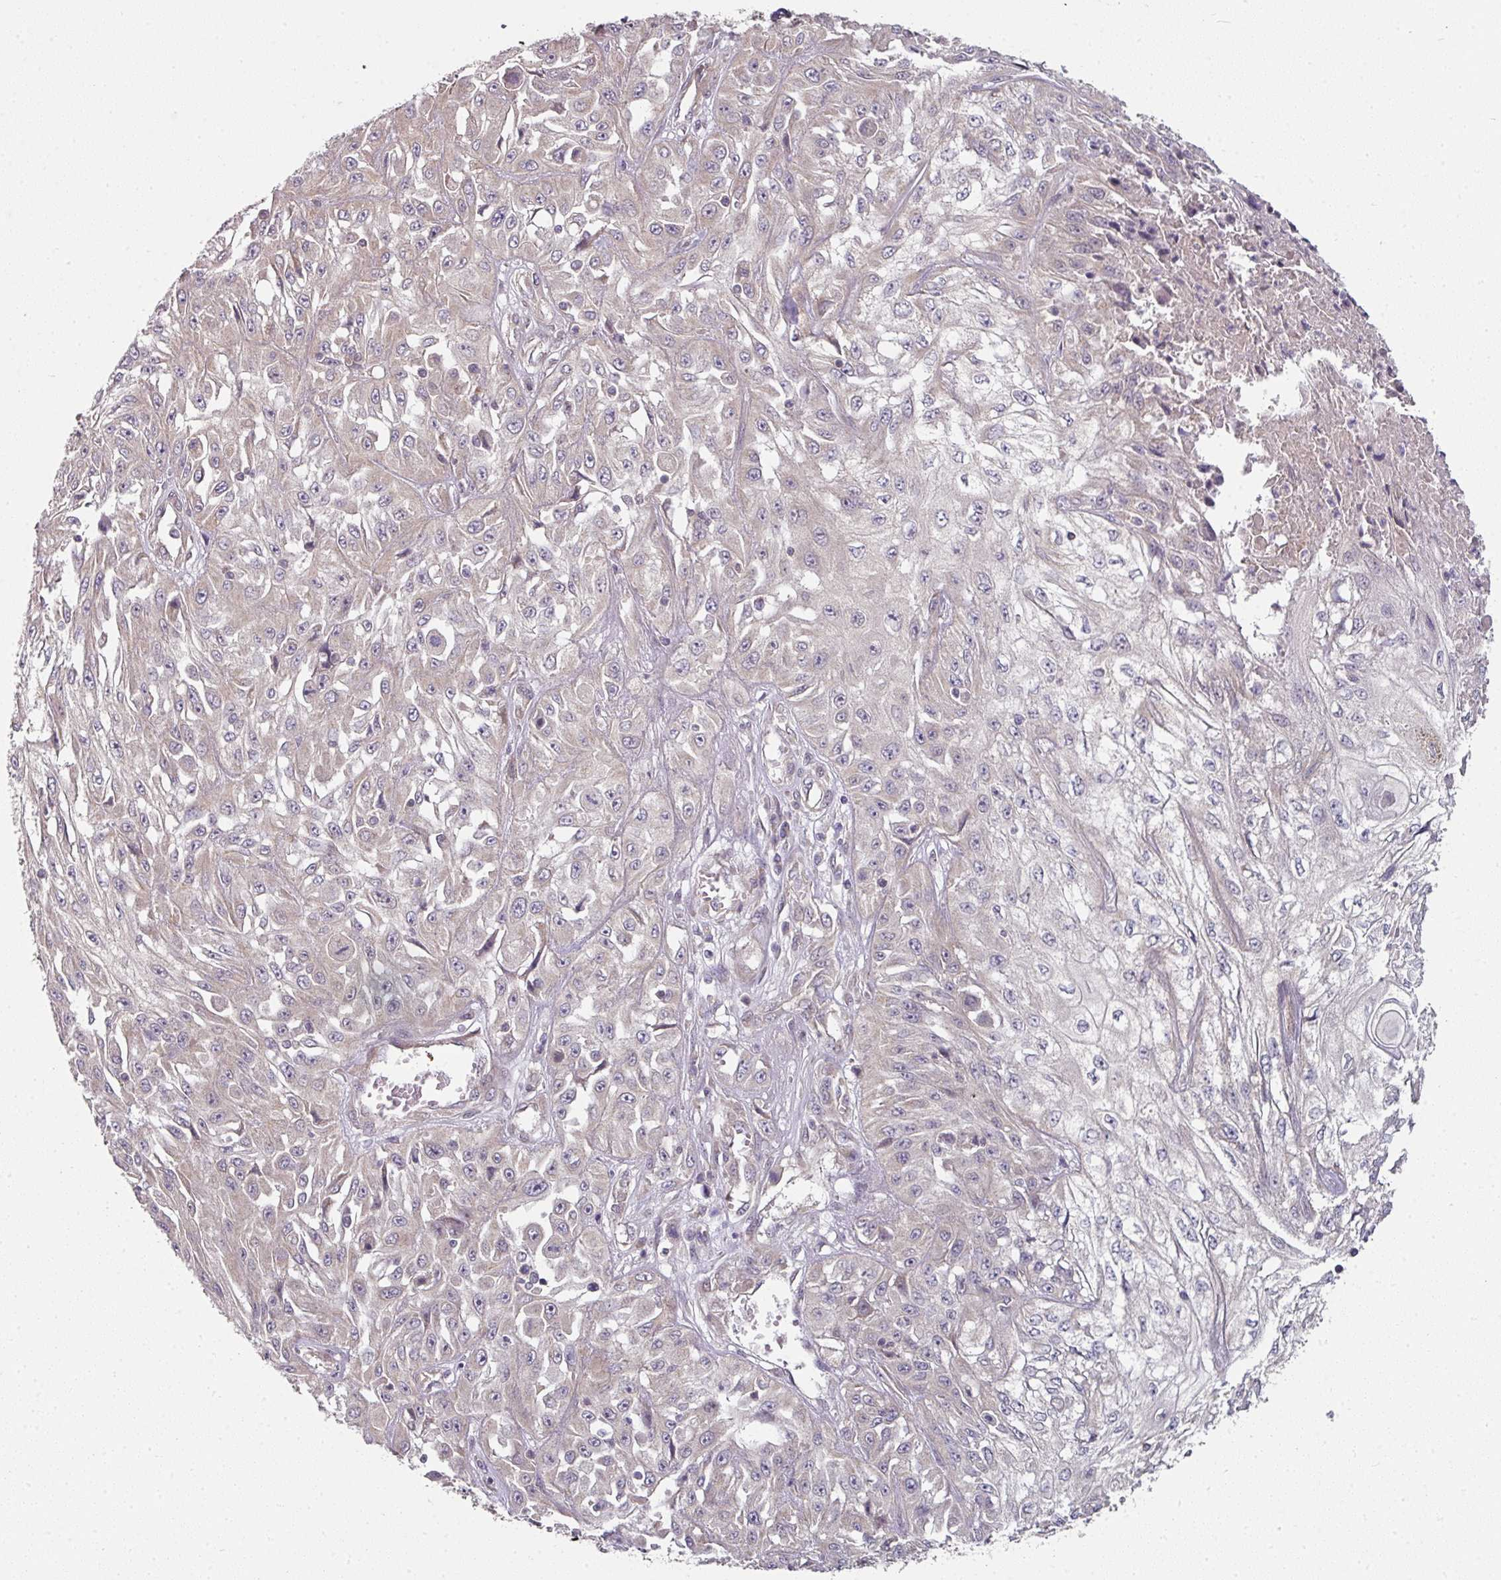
{"staining": {"intensity": "negative", "quantity": "none", "location": "none"}, "tissue": "skin cancer", "cell_type": "Tumor cells", "image_type": "cancer", "snomed": [{"axis": "morphology", "description": "Squamous cell carcinoma, NOS"}, {"axis": "morphology", "description": "Squamous cell carcinoma, metastatic, NOS"}, {"axis": "topography", "description": "Skin"}, {"axis": "topography", "description": "Lymph node"}], "caption": "Image shows no significant protein expression in tumor cells of skin metastatic squamous cell carcinoma. (Brightfield microscopy of DAB IHC at high magnification).", "gene": "MAP2K2", "patient": {"sex": "male", "age": 75}}